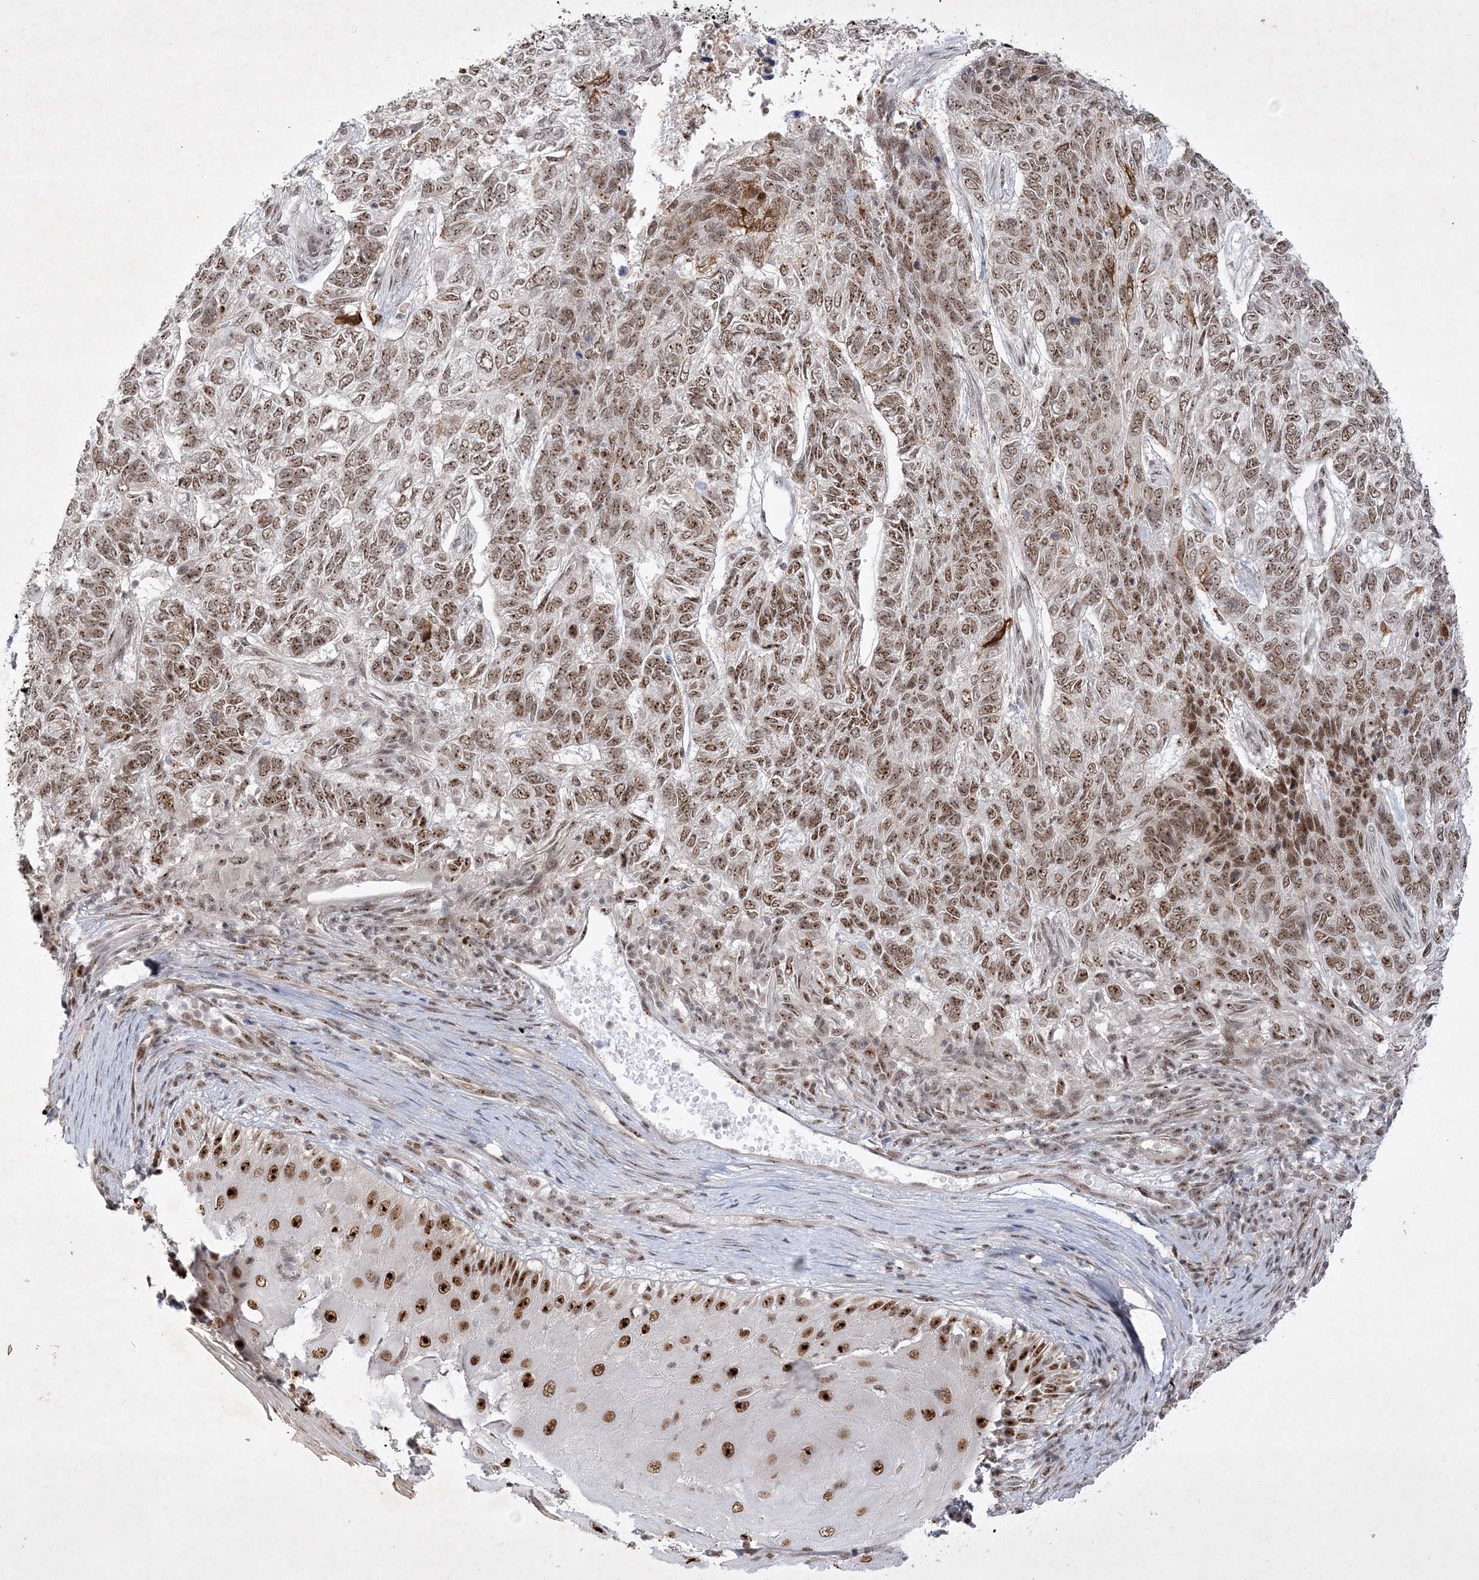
{"staining": {"intensity": "moderate", "quantity": ">75%", "location": "nuclear"}, "tissue": "skin cancer", "cell_type": "Tumor cells", "image_type": "cancer", "snomed": [{"axis": "morphology", "description": "Basal cell carcinoma"}, {"axis": "topography", "description": "Skin"}], "caption": "IHC image of neoplastic tissue: human skin basal cell carcinoma stained using immunohistochemistry (IHC) shows medium levels of moderate protein expression localized specifically in the nuclear of tumor cells, appearing as a nuclear brown color.", "gene": "NPM3", "patient": {"sex": "female", "age": 65}}